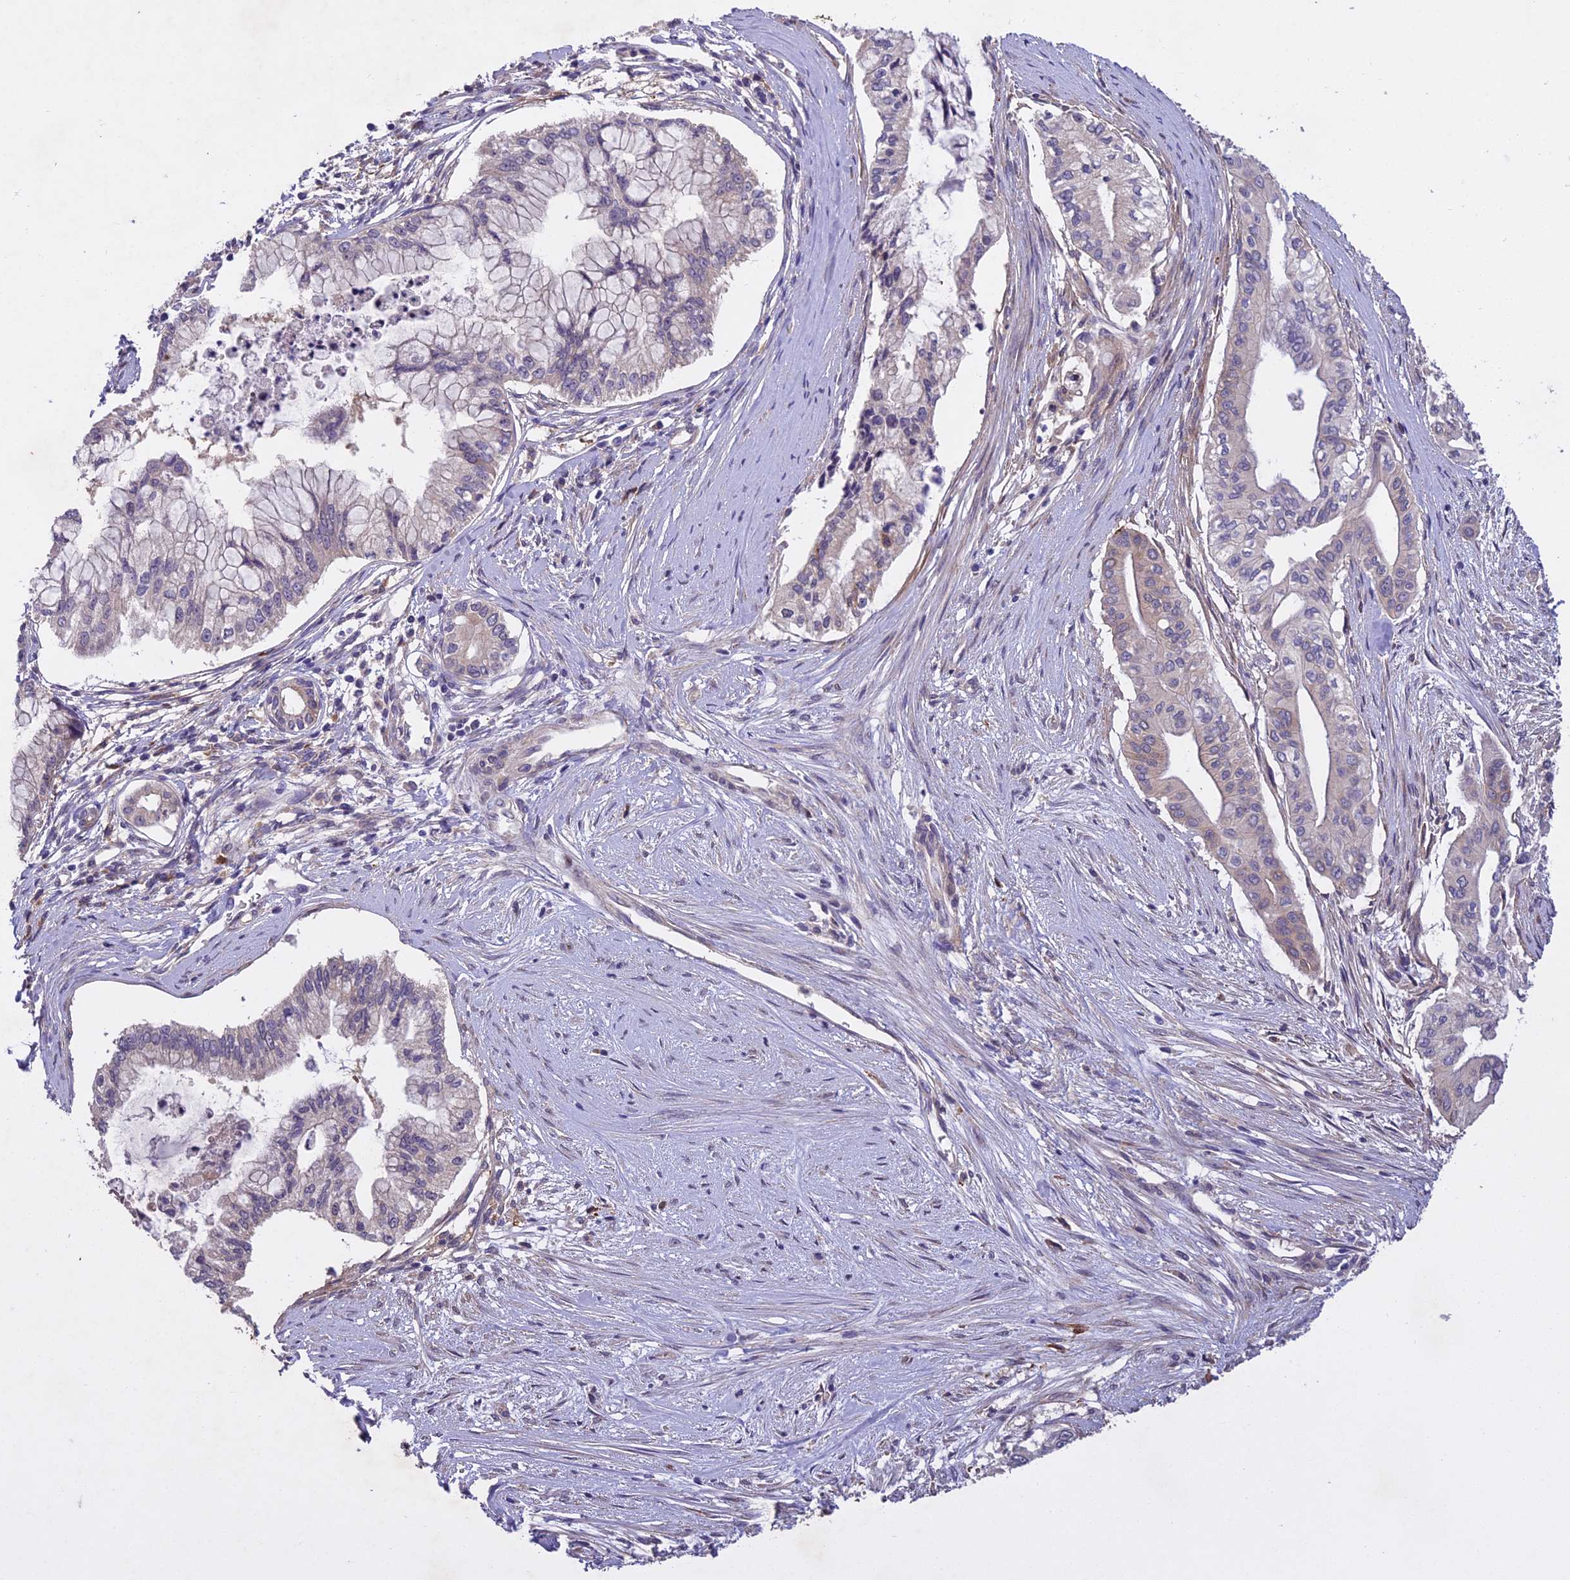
{"staining": {"intensity": "negative", "quantity": "none", "location": "none"}, "tissue": "pancreatic cancer", "cell_type": "Tumor cells", "image_type": "cancer", "snomed": [{"axis": "morphology", "description": "Adenocarcinoma, NOS"}, {"axis": "topography", "description": "Pancreas"}], "caption": "Pancreatic cancer stained for a protein using IHC reveals no positivity tumor cells.", "gene": "CENPL", "patient": {"sex": "male", "age": 46}}